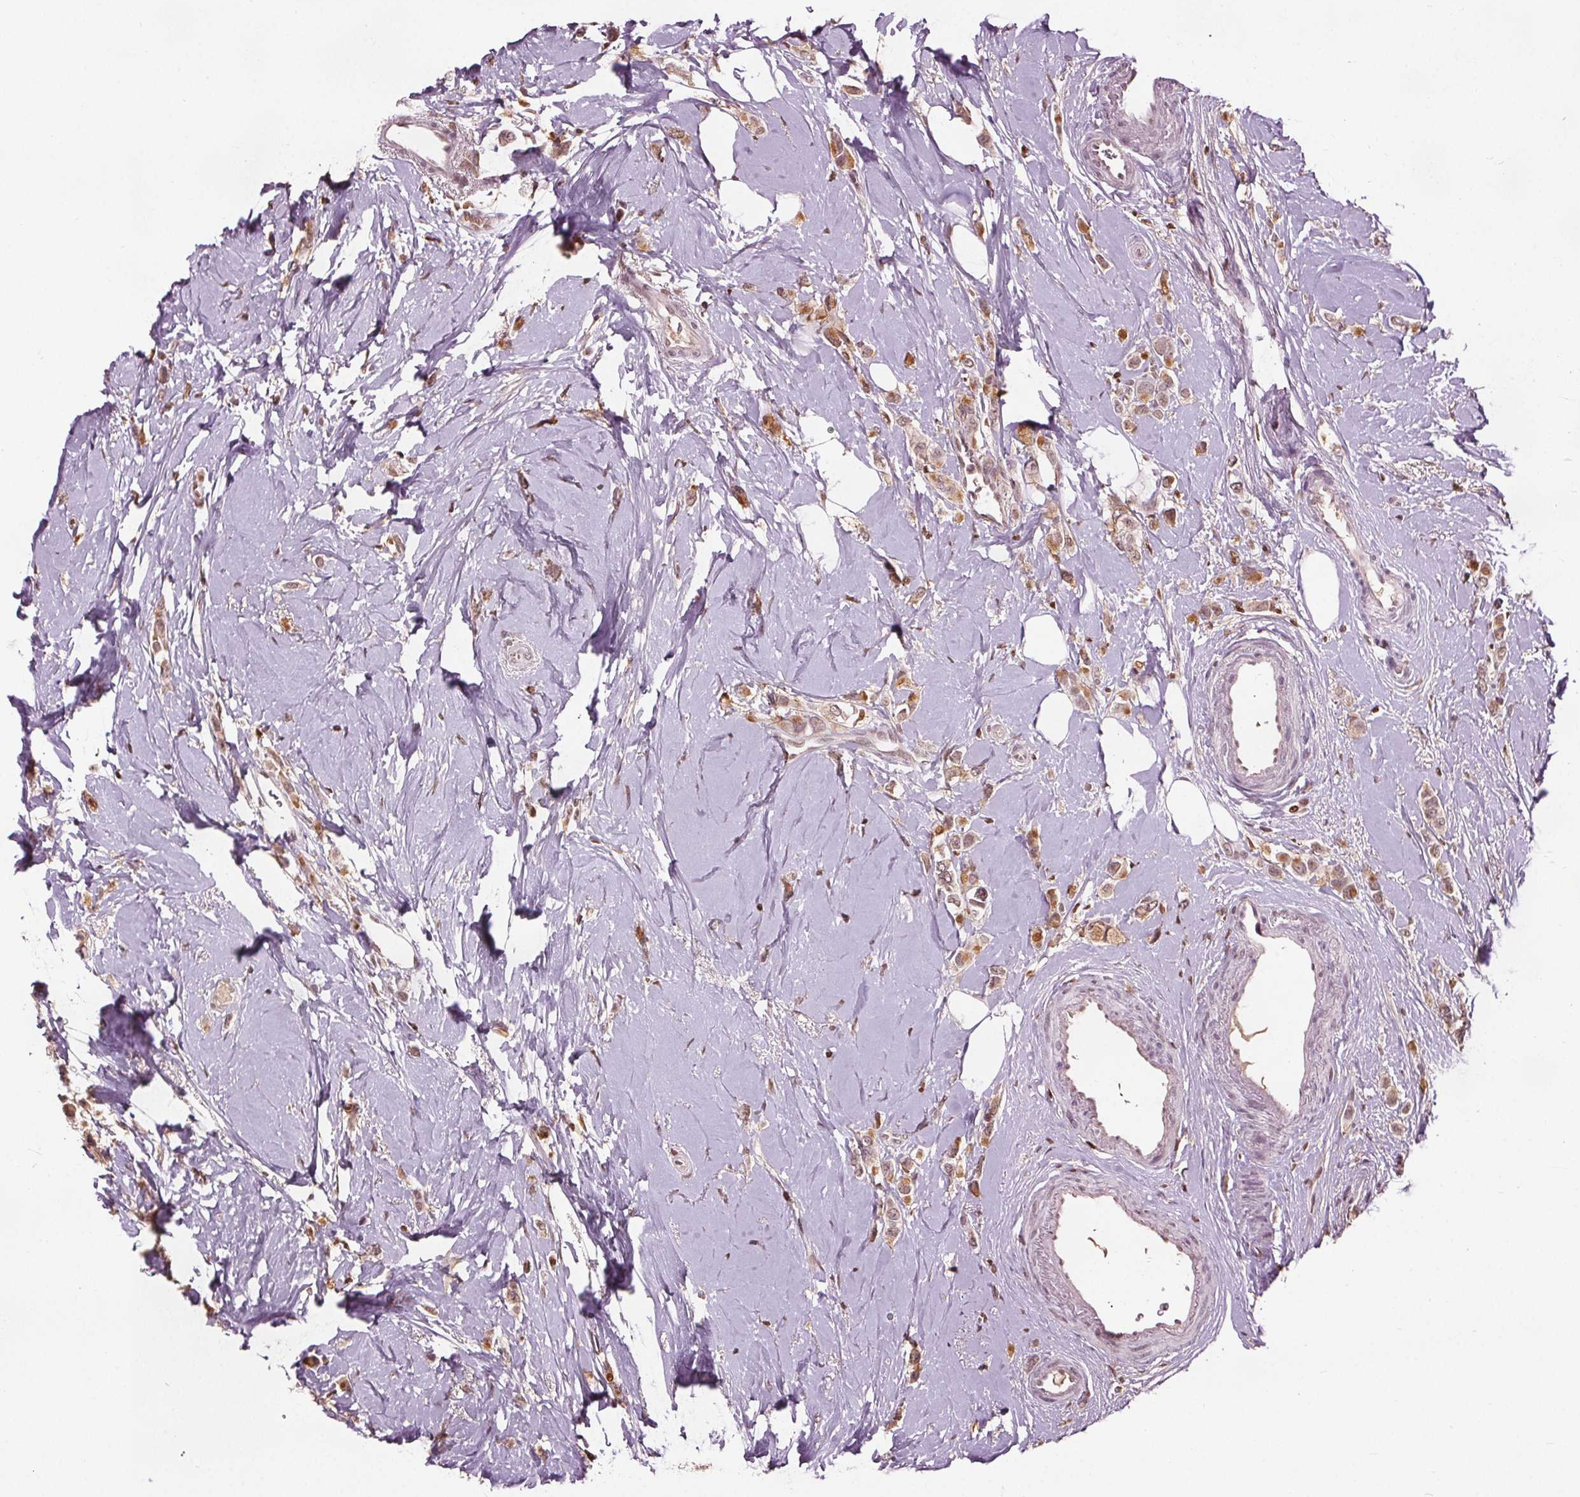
{"staining": {"intensity": "moderate", "quantity": "25%-75%", "location": "nuclear"}, "tissue": "breast cancer", "cell_type": "Tumor cells", "image_type": "cancer", "snomed": [{"axis": "morphology", "description": "Lobular carcinoma"}, {"axis": "topography", "description": "Breast"}], "caption": "Breast cancer (lobular carcinoma) stained for a protein displays moderate nuclear positivity in tumor cells. Nuclei are stained in blue.", "gene": "DDX11", "patient": {"sex": "female", "age": 66}}